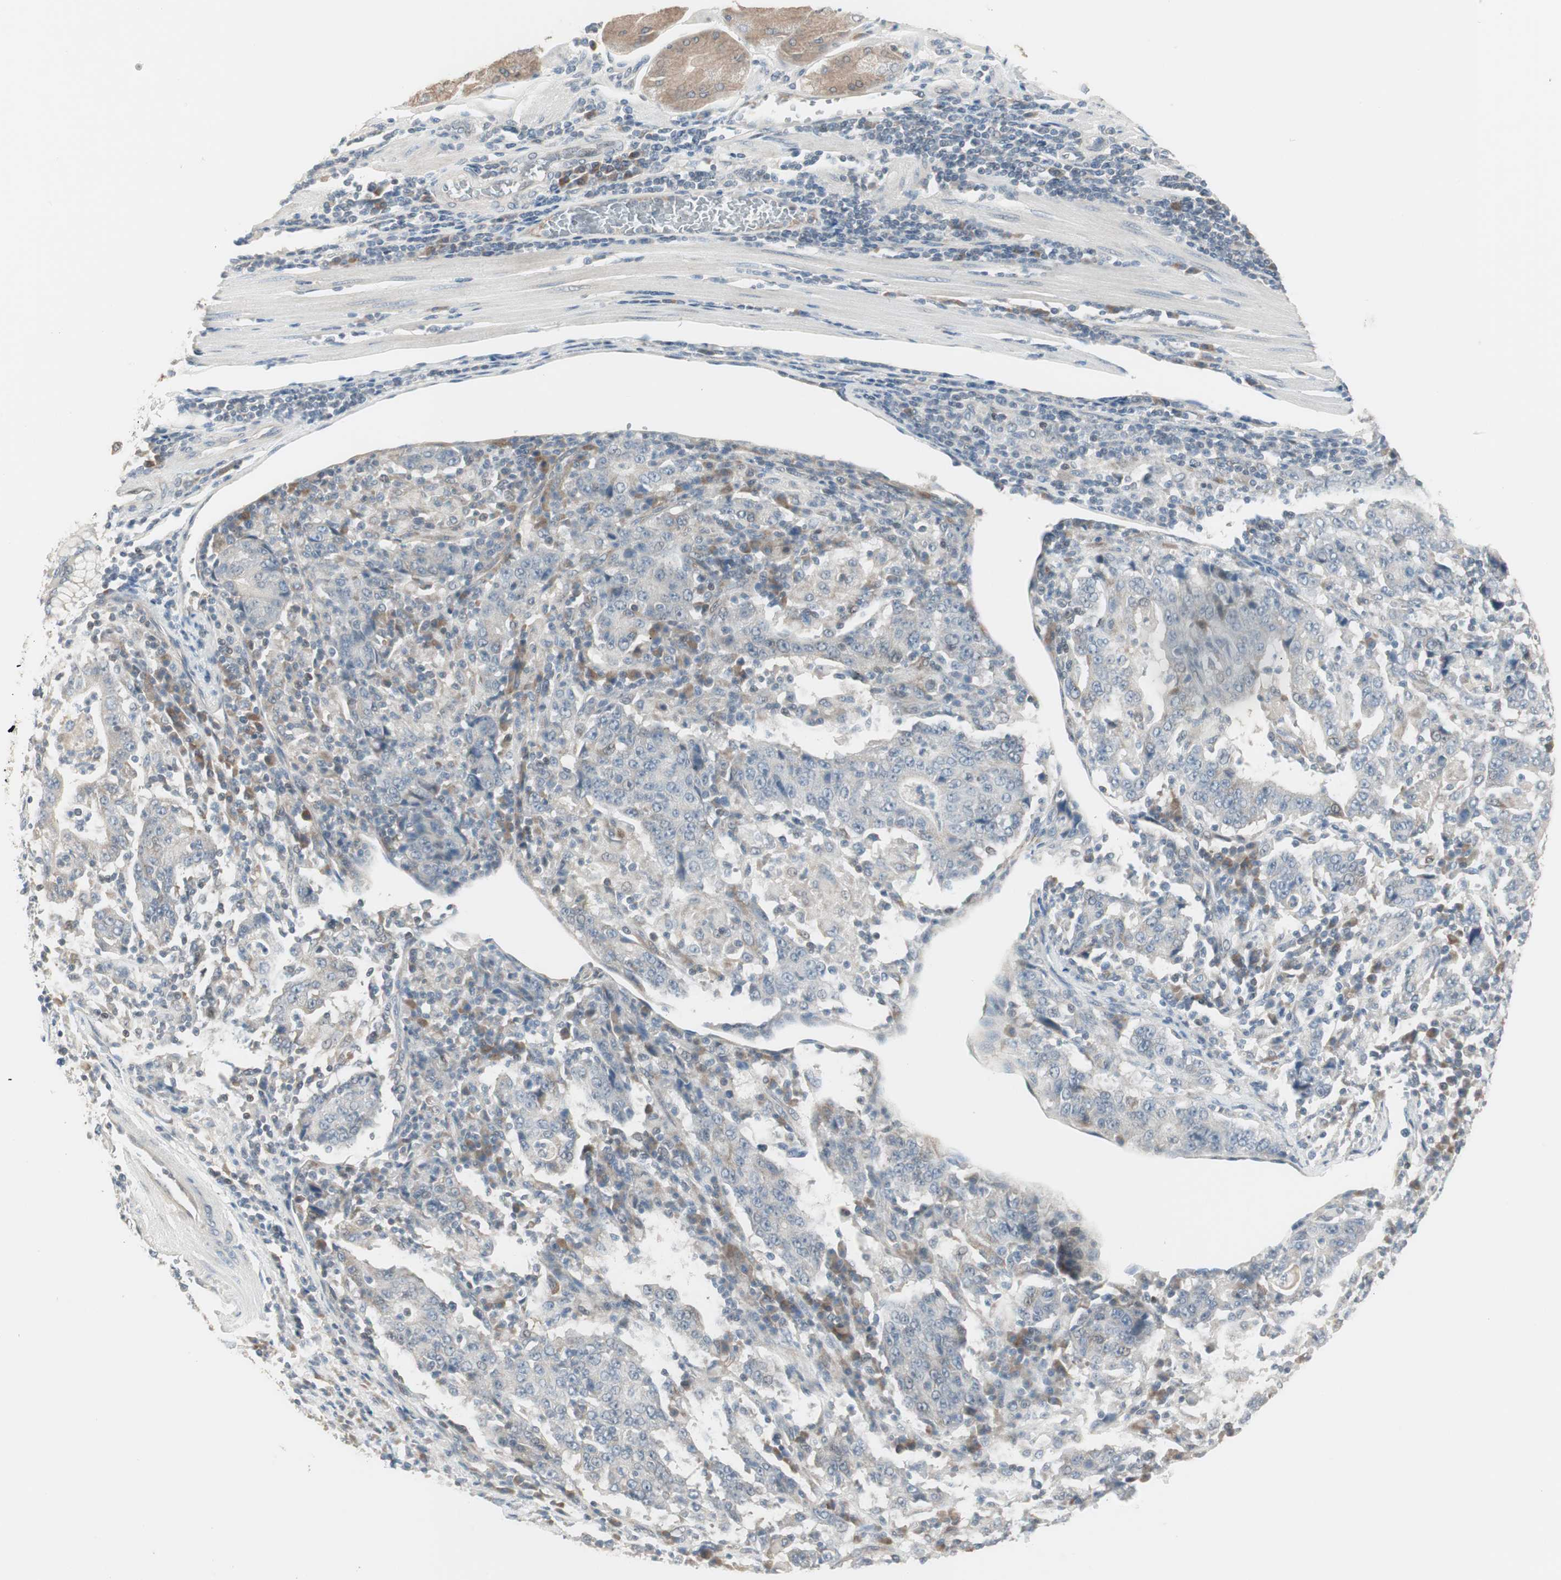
{"staining": {"intensity": "negative", "quantity": "none", "location": "none"}, "tissue": "stomach cancer", "cell_type": "Tumor cells", "image_type": "cancer", "snomed": [{"axis": "morphology", "description": "Normal tissue, NOS"}, {"axis": "morphology", "description": "Adenocarcinoma, NOS"}, {"axis": "topography", "description": "Stomach, upper"}, {"axis": "topography", "description": "Stomach"}], "caption": "An immunohistochemistry image of stomach adenocarcinoma is shown. There is no staining in tumor cells of stomach adenocarcinoma.", "gene": "PDZK1", "patient": {"sex": "male", "age": 59}}